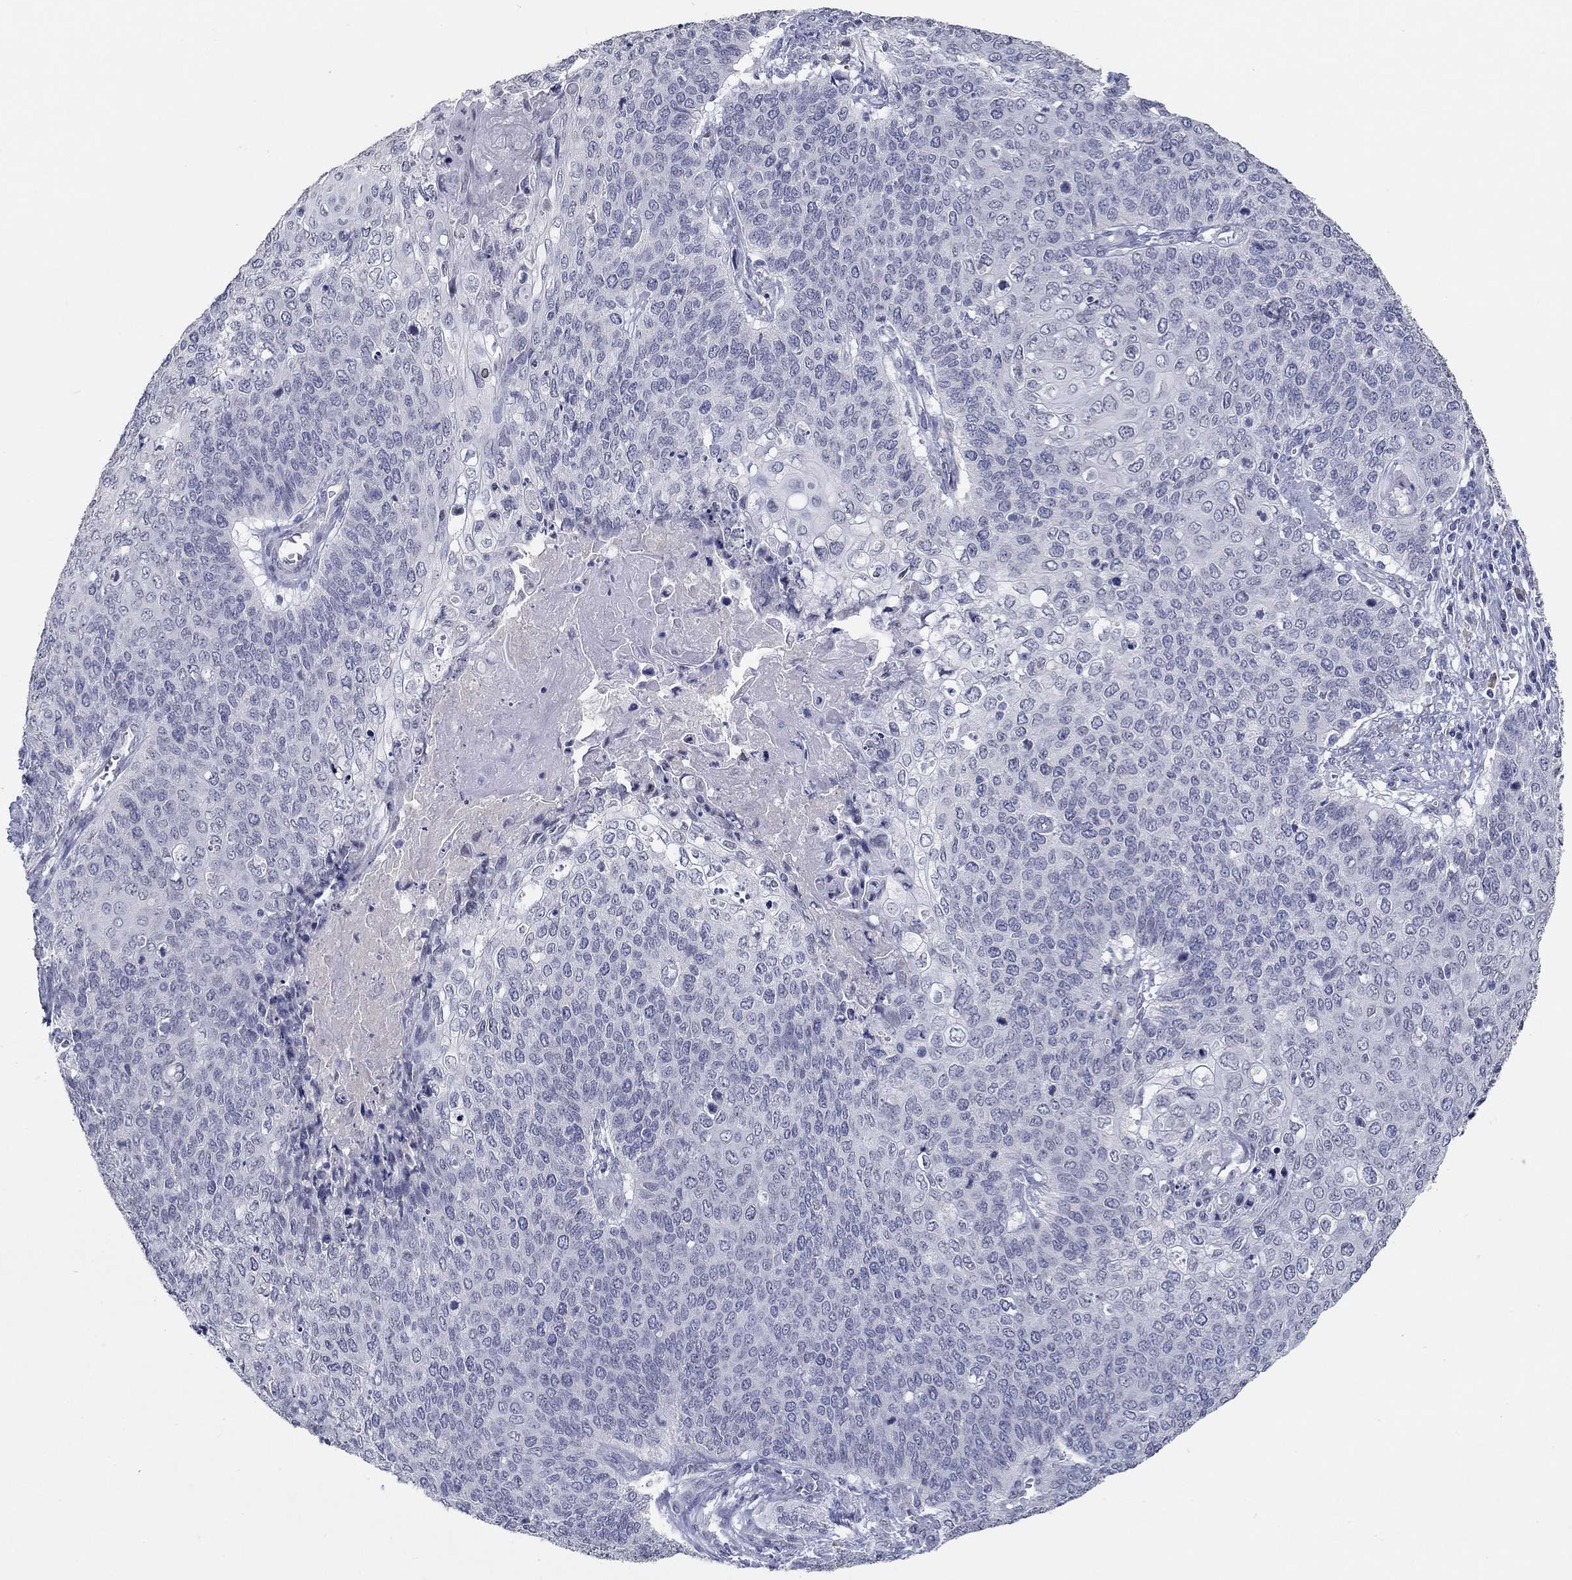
{"staining": {"intensity": "negative", "quantity": "none", "location": "none"}, "tissue": "cervical cancer", "cell_type": "Tumor cells", "image_type": "cancer", "snomed": [{"axis": "morphology", "description": "Squamous cell carcinoma, NOS"}, {"axis": "topography", "description": "Cervix"}], "caption": "High magnification brightfield microscopy of squamous cell carcinoma (cervical) stained with DAB (brown) and counterstained with hematoxylin (blue): tumor cells show no significant staining.", "gene": "NUP155", "patient": {"sex": "female", "age": 39}}